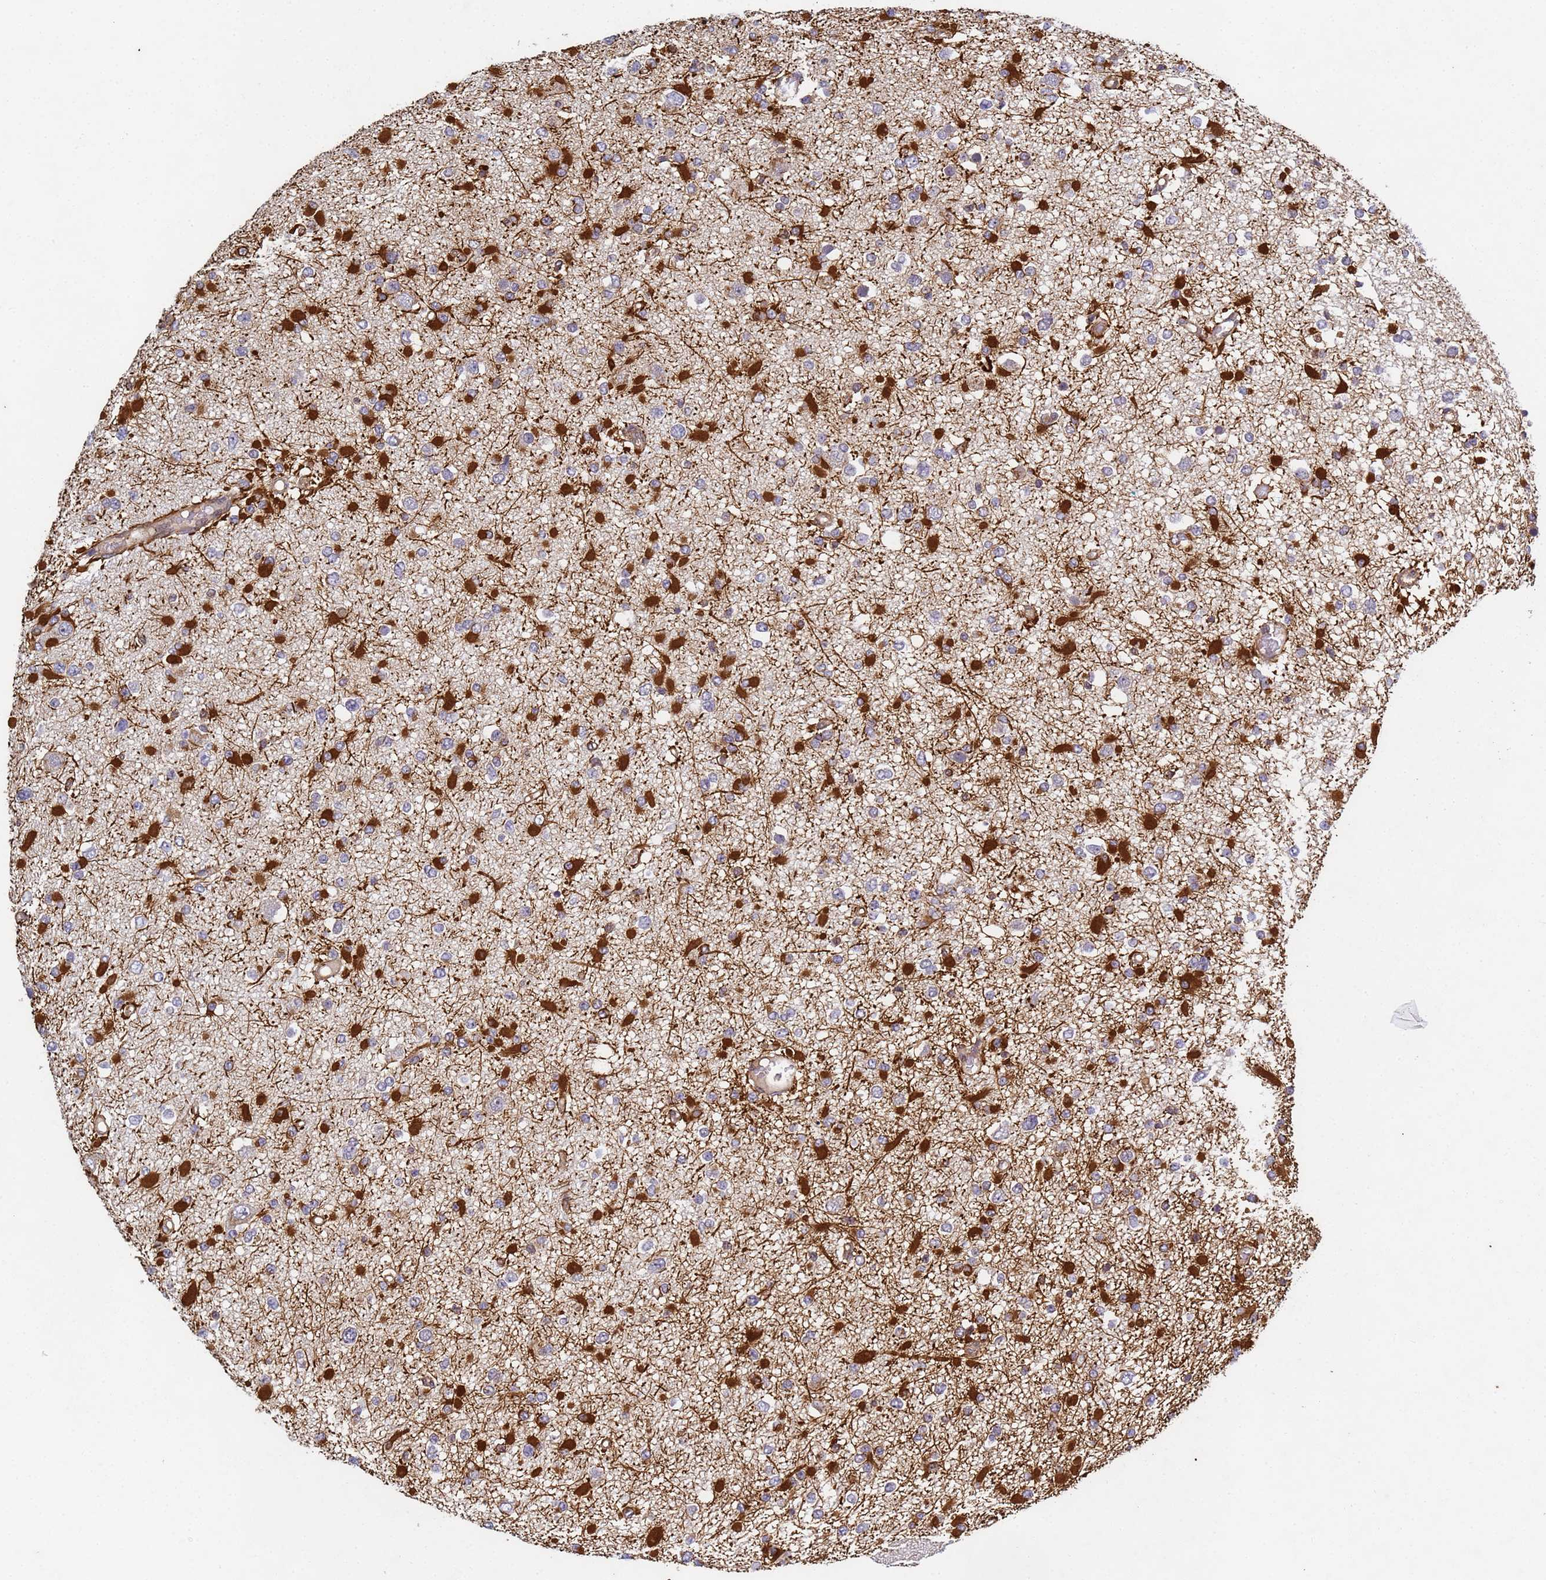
{"staining": {"intensity": "strong", "quantity": "25%-75%", "location": "cytoplasmic/membranous"}, "tissue": "glioma", "cell_type": "Tumor cells", "image_type": "cancer", "snomed": [{"axis": "morphology", "description": "Glioma, malignant, Low grade"}, {"axis": "topography", "description": "Brain"}], "caption": "Immunohistochemistry (IHC) (DAB) staining of malignant low-grade glioma exhibits strong cytoplasmic/membranous protein expression in about 25%-75% of tumor cells.", "gene": "C8orf34", "patient": {"sex": "female", "age": 22}}